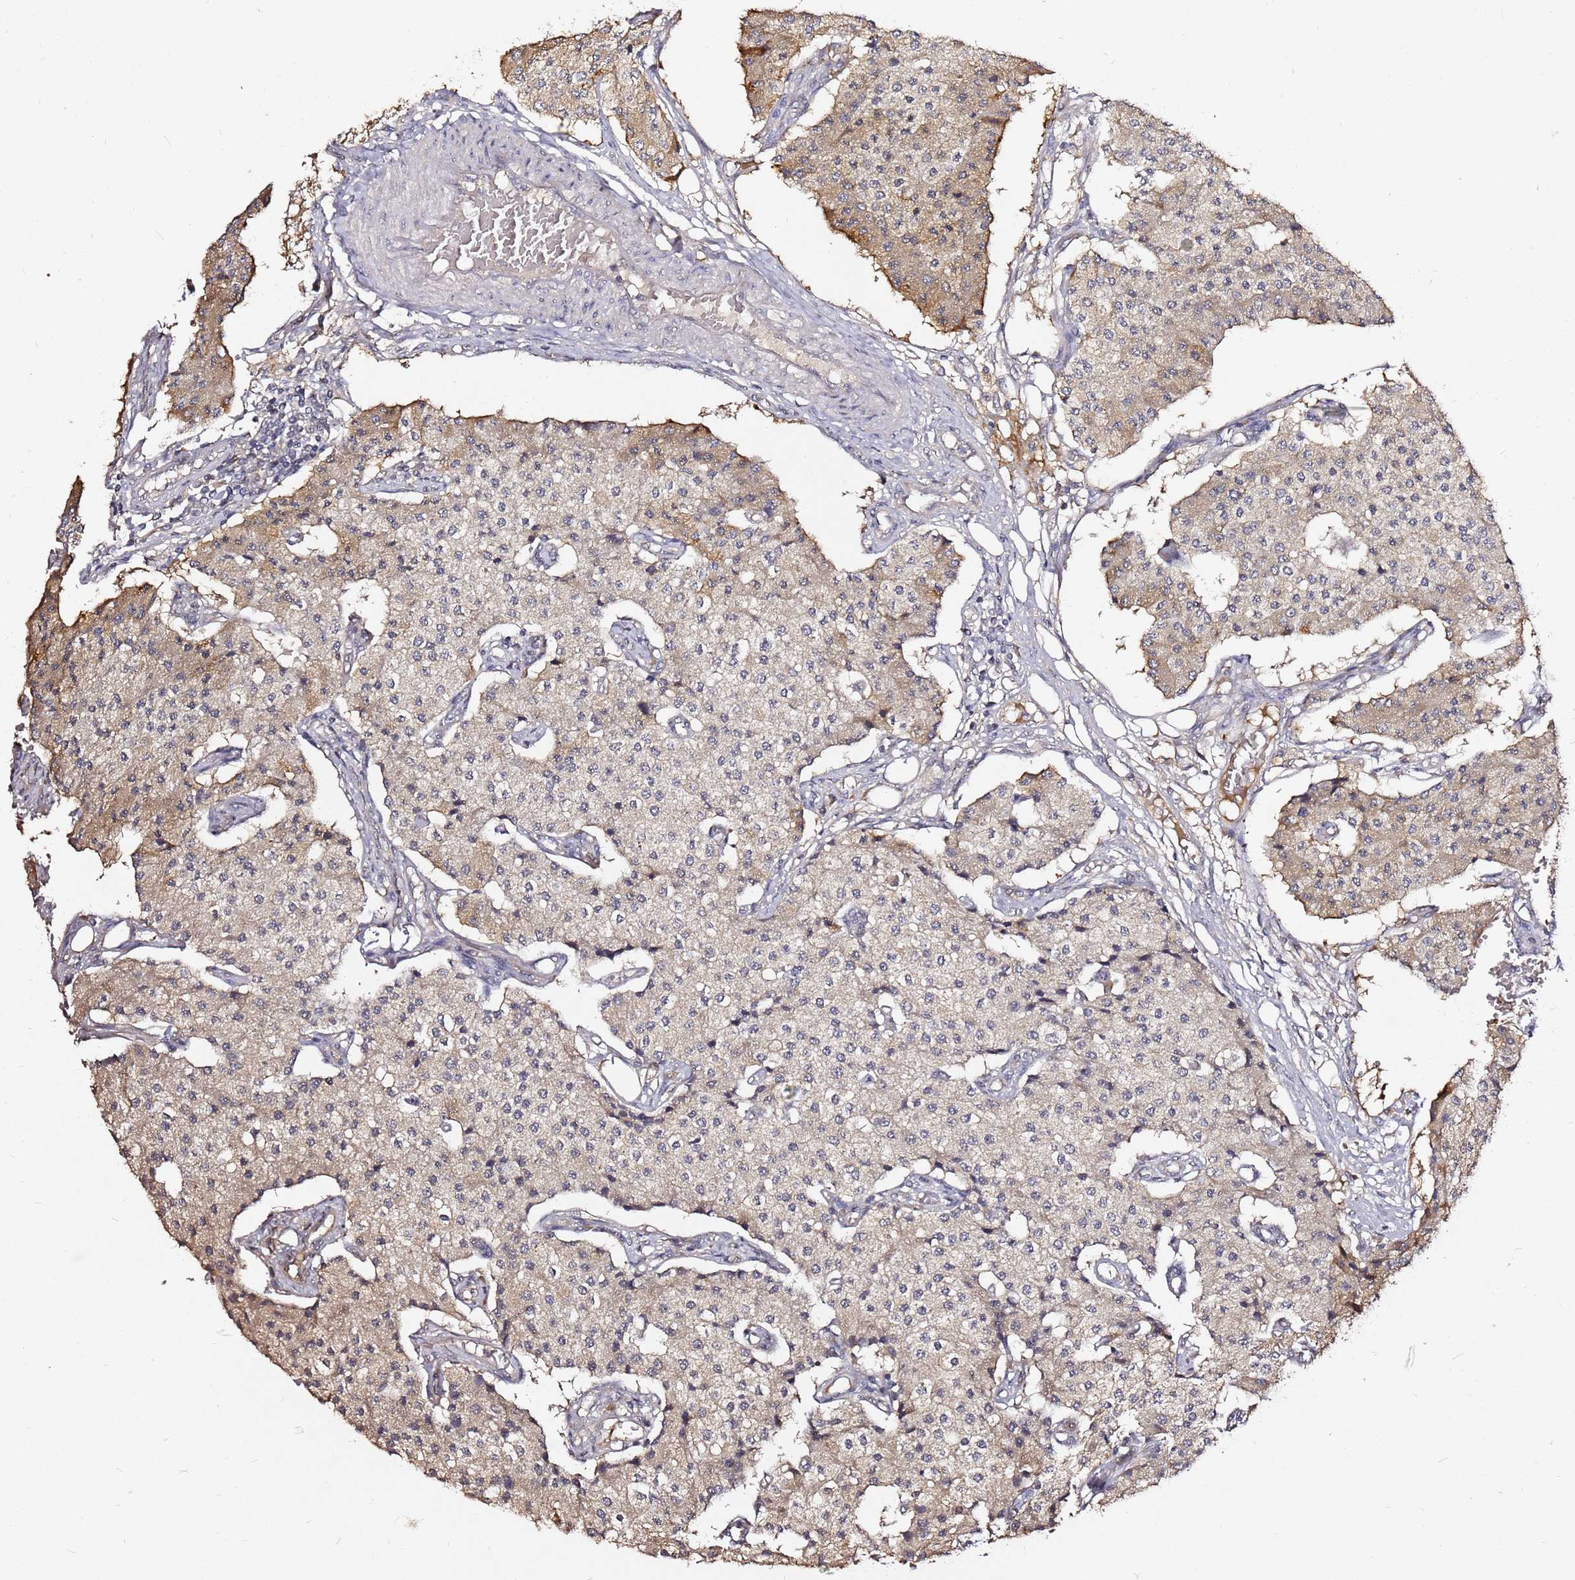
{"staining": {"intensity": "weak", "quantity": "25%-75%", "location": "cytoplasmic/membranous"}, "tissue": "carcinoid", "cell_type": "Tumor cells", "image_type": "cancer", "snomed": [{"axis": "morphology", "description": "Carcinoid, malignant, NOS"}, {"axis": "topography", "description": "Colon"}], "caption": "Tumor cells display low levels of weak cytoplasmic/membranous positivity in approximately 25%-75% of cells in human carcinoid (malignant).", "gene": "C6orf136", "patient": {"sex": "female", "age": 52}}